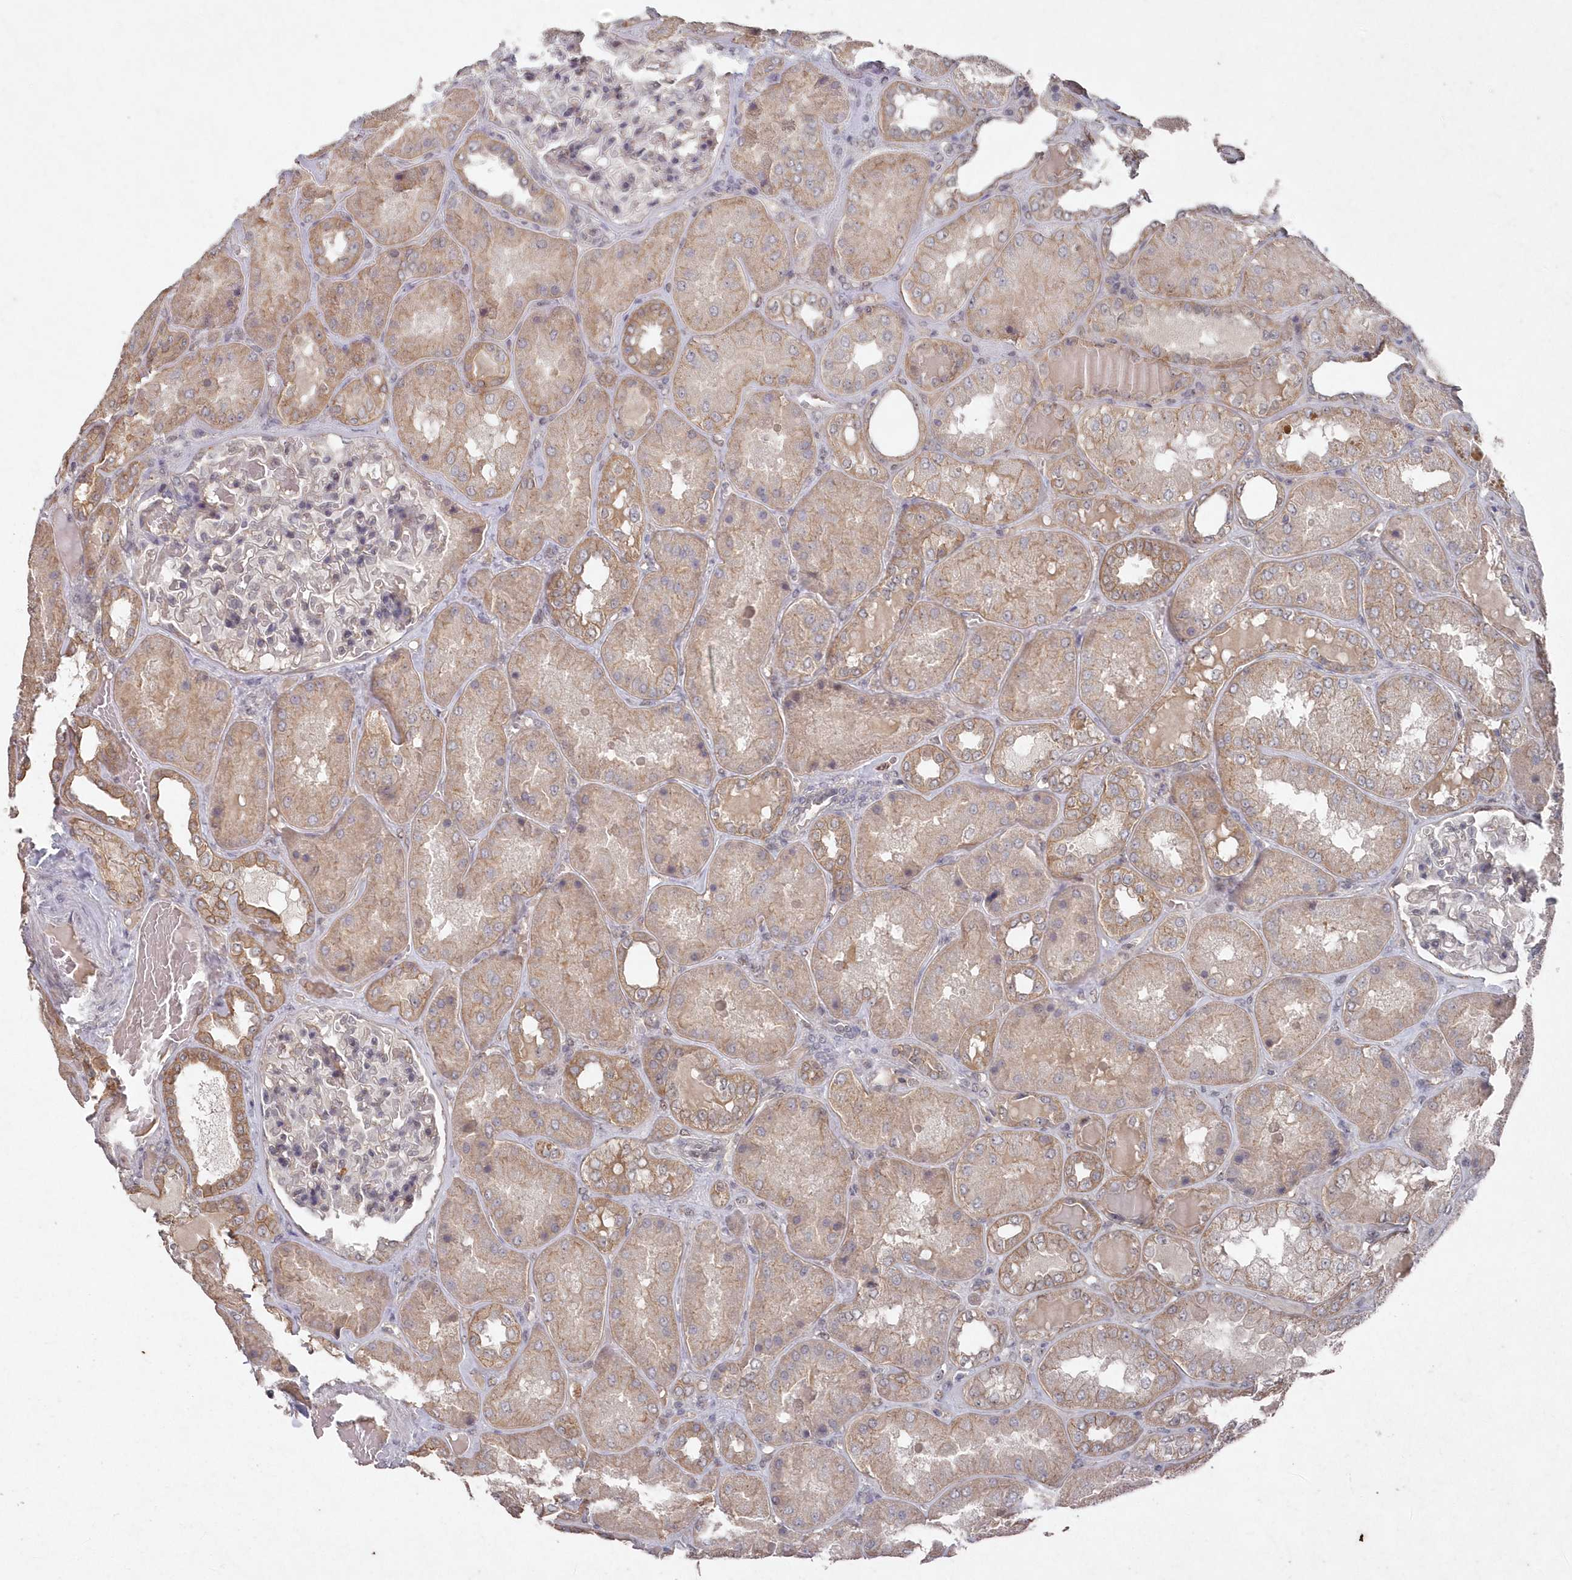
{"staining": {"intensity": "weak", "quantity": "25%-75%", "location": "nuclear"}, "tissue": "kidney", "cell_type": "Cells in glomeruli", "image_type": "normal", "snomed": [{"axis": "morphology", "description": "Normal tissue, NOS"}, {"axis": "topography", "description": "Kidney"}], "caption": "About 25%-75% of cells in glomeruli in benign human kidney display weak nuclear protein positivity as visualized by brown immunohistochemical staining.", "gene": "VSIG2", "patient": {"sex": "female", "age": 56}}